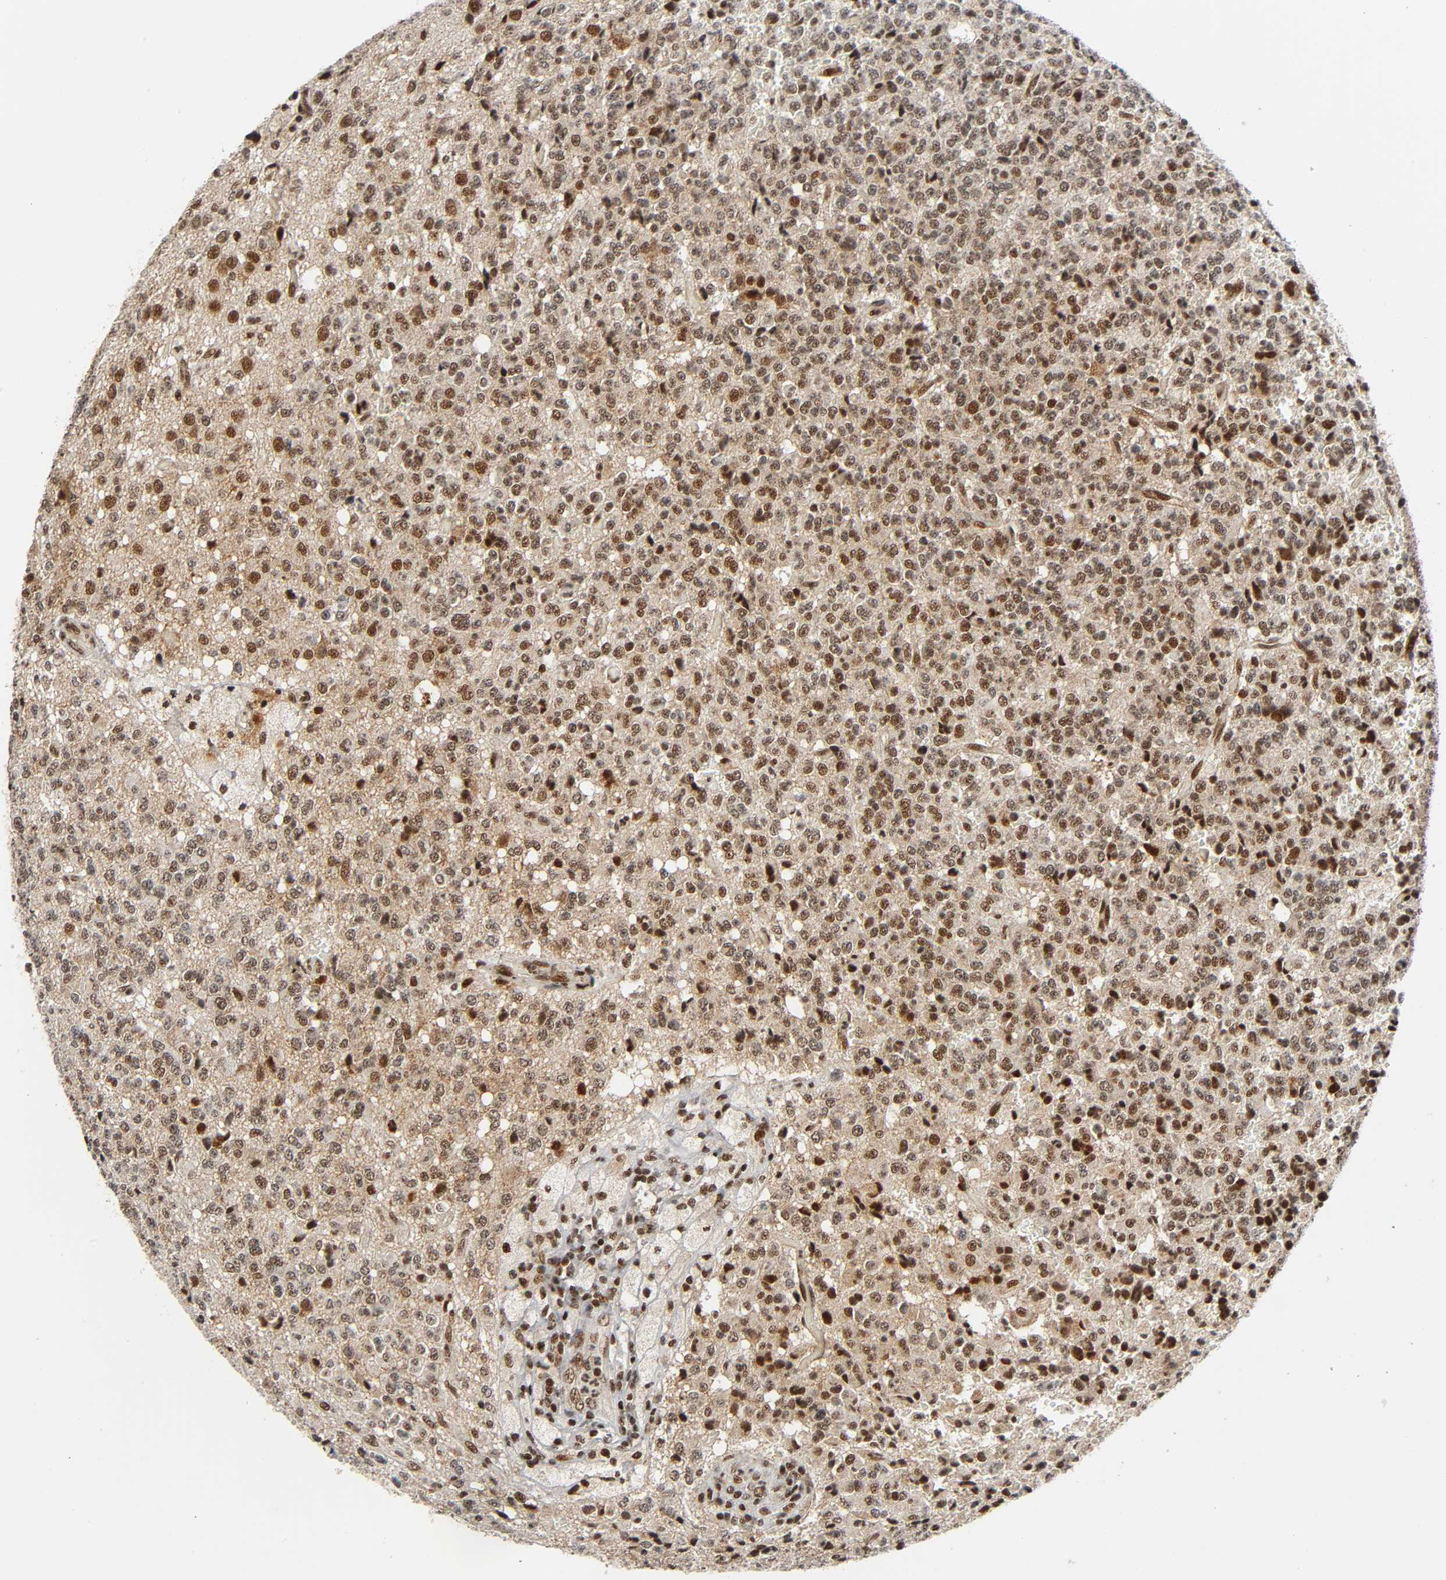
{"staining": {"intensity": "strong", "quantity": ">75%", "location": "nuclear"}, "tissue": "glioma", "cell_type": "Tumor cells", "image_type": "cancer", "snomed": [{"axis": "morphology", "description": "Glioma, malignant, High grade"}, {"axis": "topography", "description": "pancreas cauda"}], "caption": "Tumor cells demonstrate strong nuclear positivity in about >75% of cells in malignant glioma (high-grade).", "gene": "CDK9", "patient": {"sex": "male", "age": 60}}